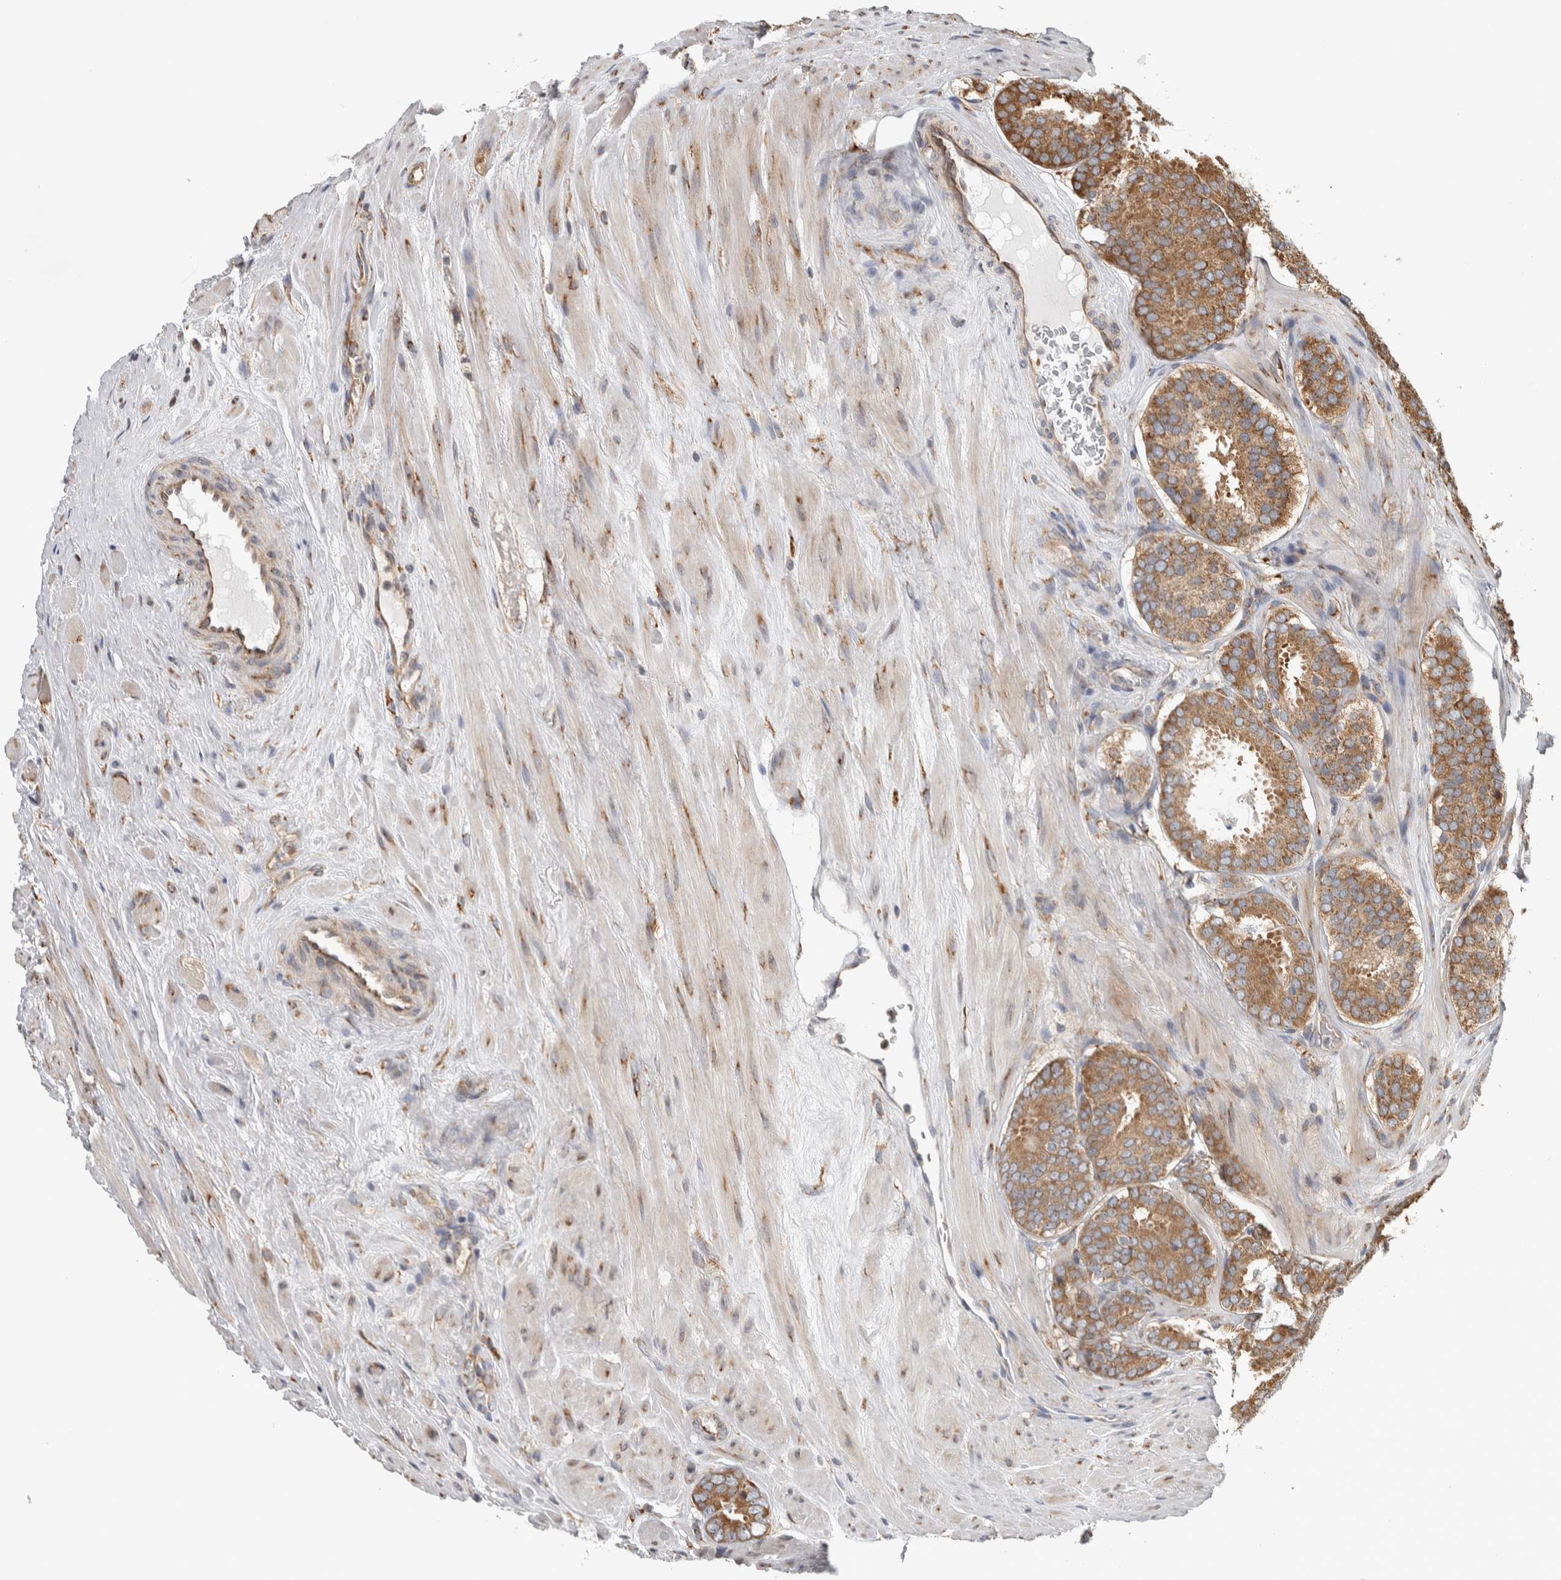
{"staining": {"intensity": "moderate", "quantity": ">75%", "location": "cytoplasmic/membranous"}, "tissue": "prostate cancer", "cell_type": "Tumor cells", "image_type": "cancer", "snomed": [{"axis": "morphology", "description": "Adenocarcinoma, Low grade"}, {"axis": "topography", "description": "Prostate"}], "caption": "A brown stain labels moderate cytoplasmic/membranous expression of a protein in prostate adenocarcinoma (low-grade) tumor cells.", "gene": "EIF3H", "patient": {"sex": "male", "age": 69}}